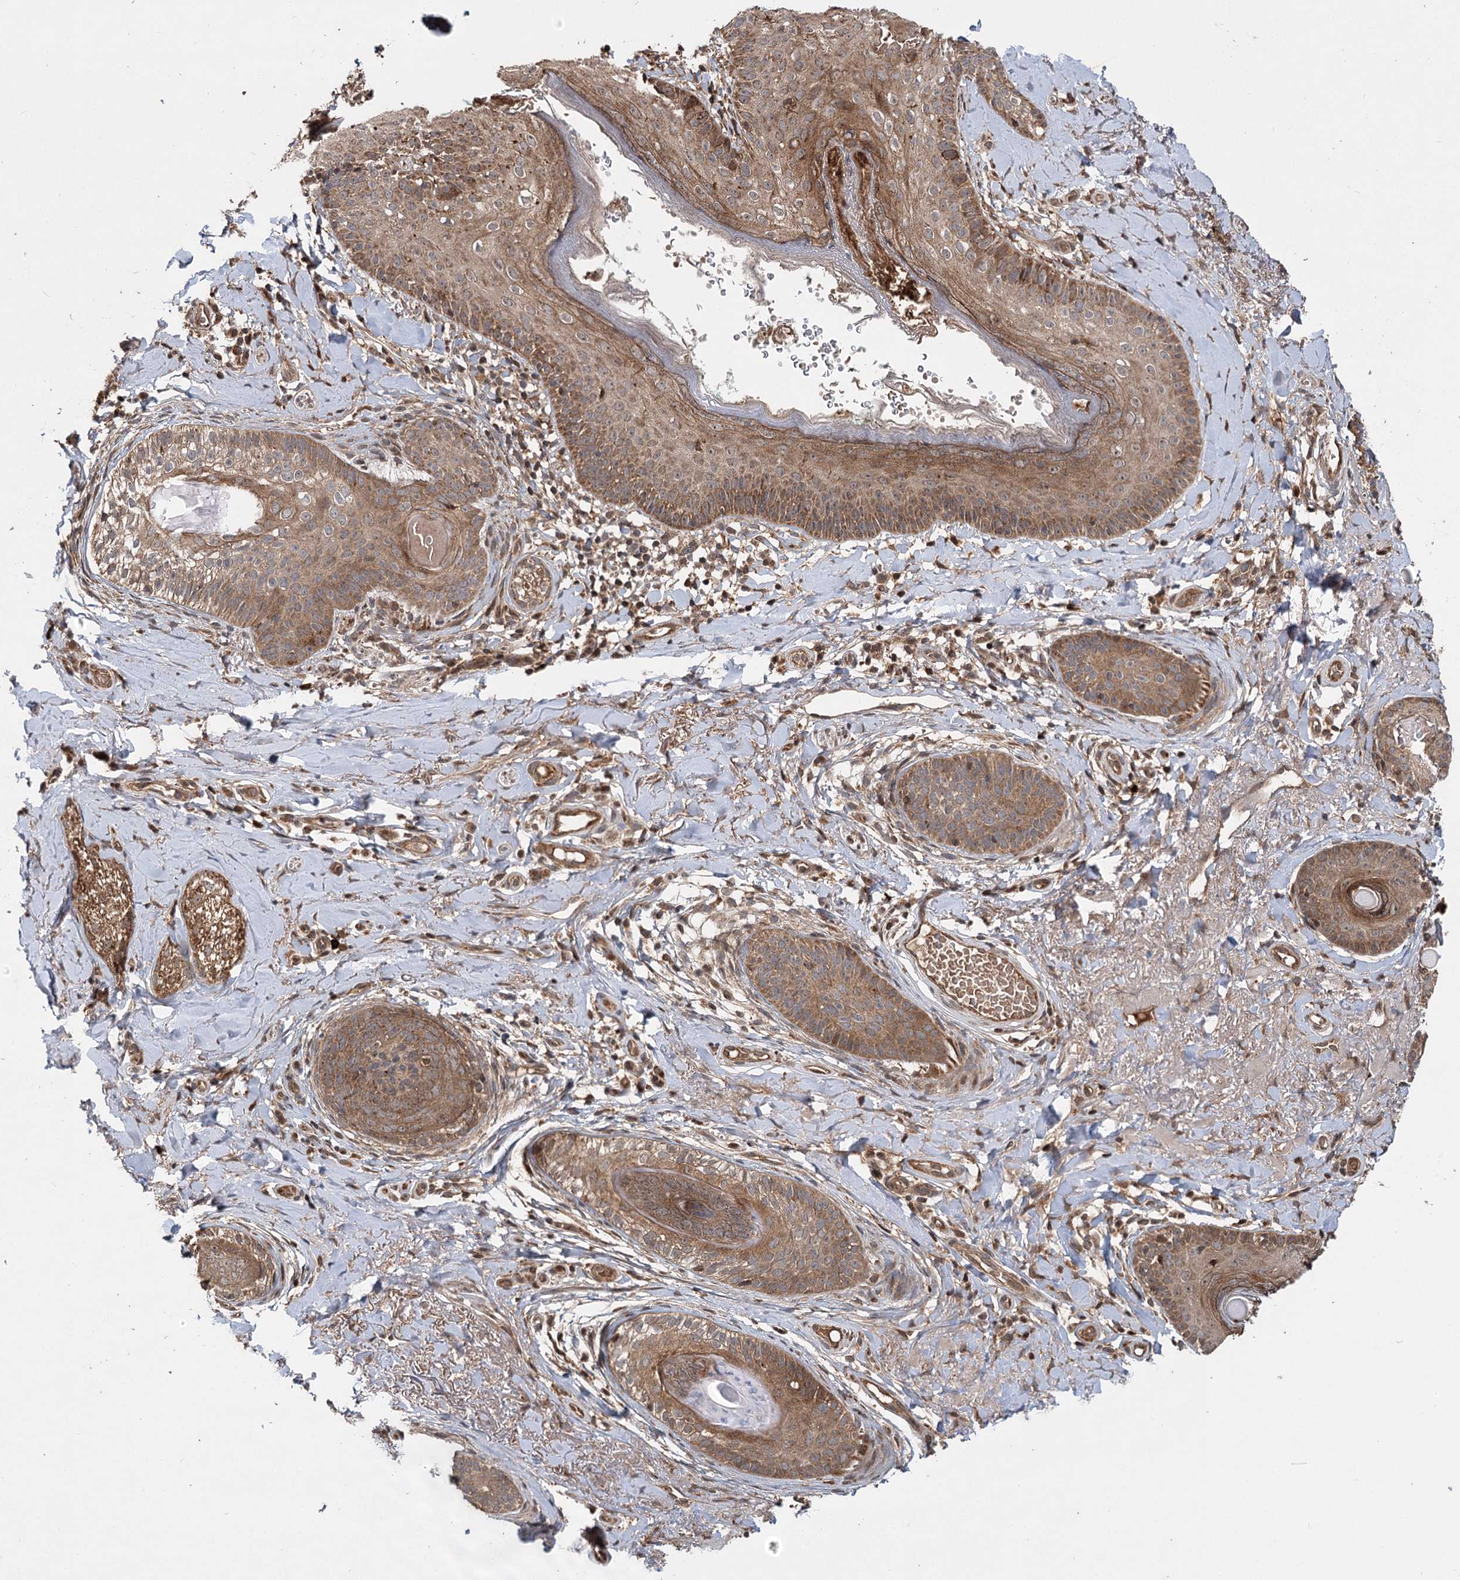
{"staining": {"intensity": "strong", "quantity": ">75%", "location": "cytoplasmic/membranous"}, "tissue": "skin cancer", "cell_type": "Tumor cells", "image_type": "cancer", "snomed": [{"axis": "morphology", "description": "Basal cell carcinoma"}, {"axis": "topography", "description": "Skin"}], "caption": "Strong cytoplasmic/membranous positivity is identified in about >75% of tumor cells in skin cancer (basal cell carcinoma).", "gene": "INSIG2", "patient": {"sex": "male", "age": 62}}